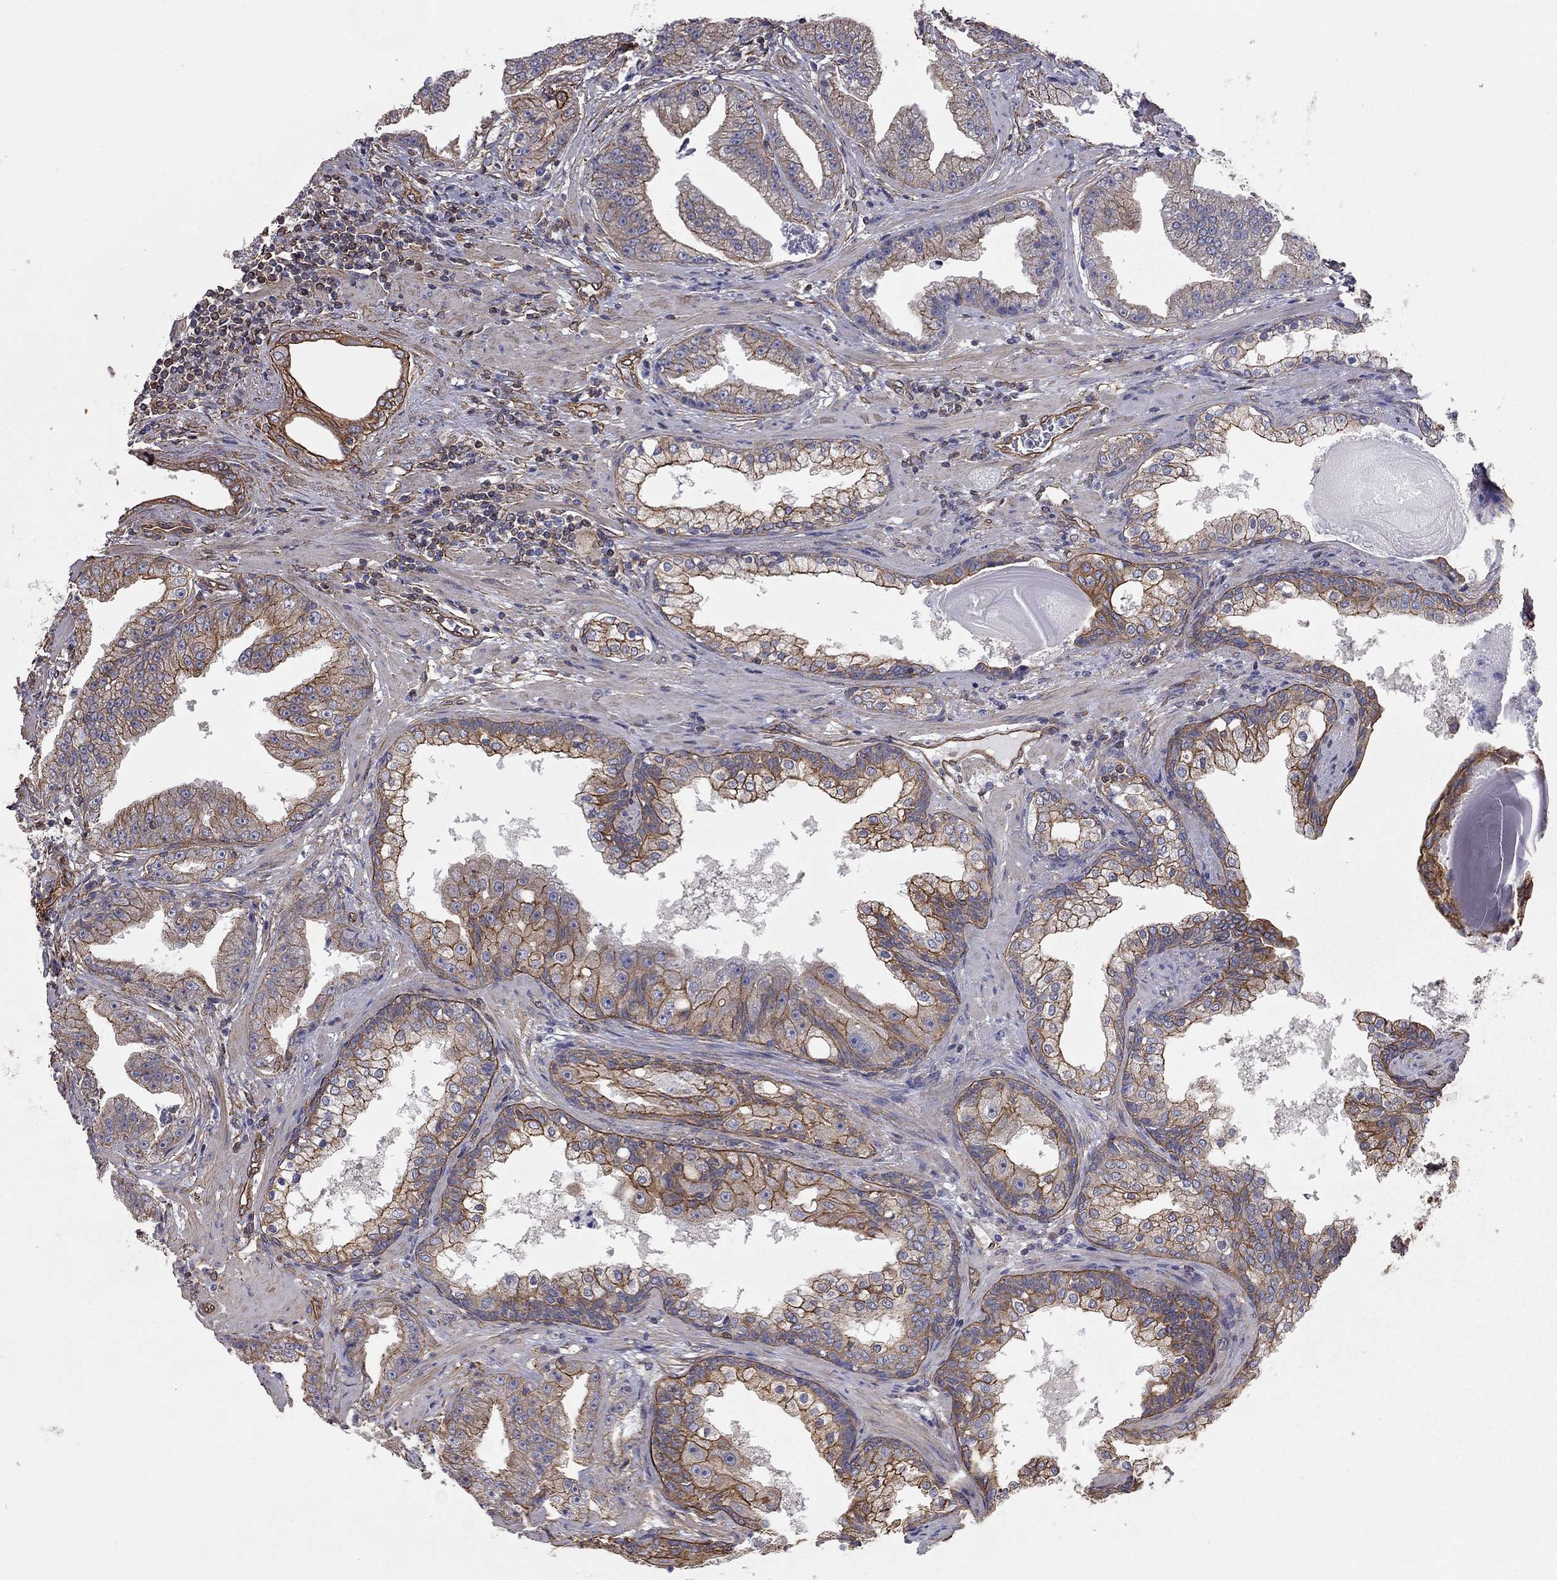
{"staining": {"intensity": "strong", "quantity": "25%-75%", "location": "cytoplasmic/membranous"}, "tissue": "prostate cancer", "cell_type": "Tumor cells", "image_type": "cancer", "snomed": [{"axis": "morphology", "description": "Adenocarcinoma, Low grade"}, {"axis": "topography", "description": "Prostate"}], "caption": "The immunohistochemical stain shows strong cytoplasmic/membranous staining in tumor cells of low-grade adenocarcinoma (prostate) tissue.", "gene": "BICDL2", "patient": {"sex": "male", "age": 62}}